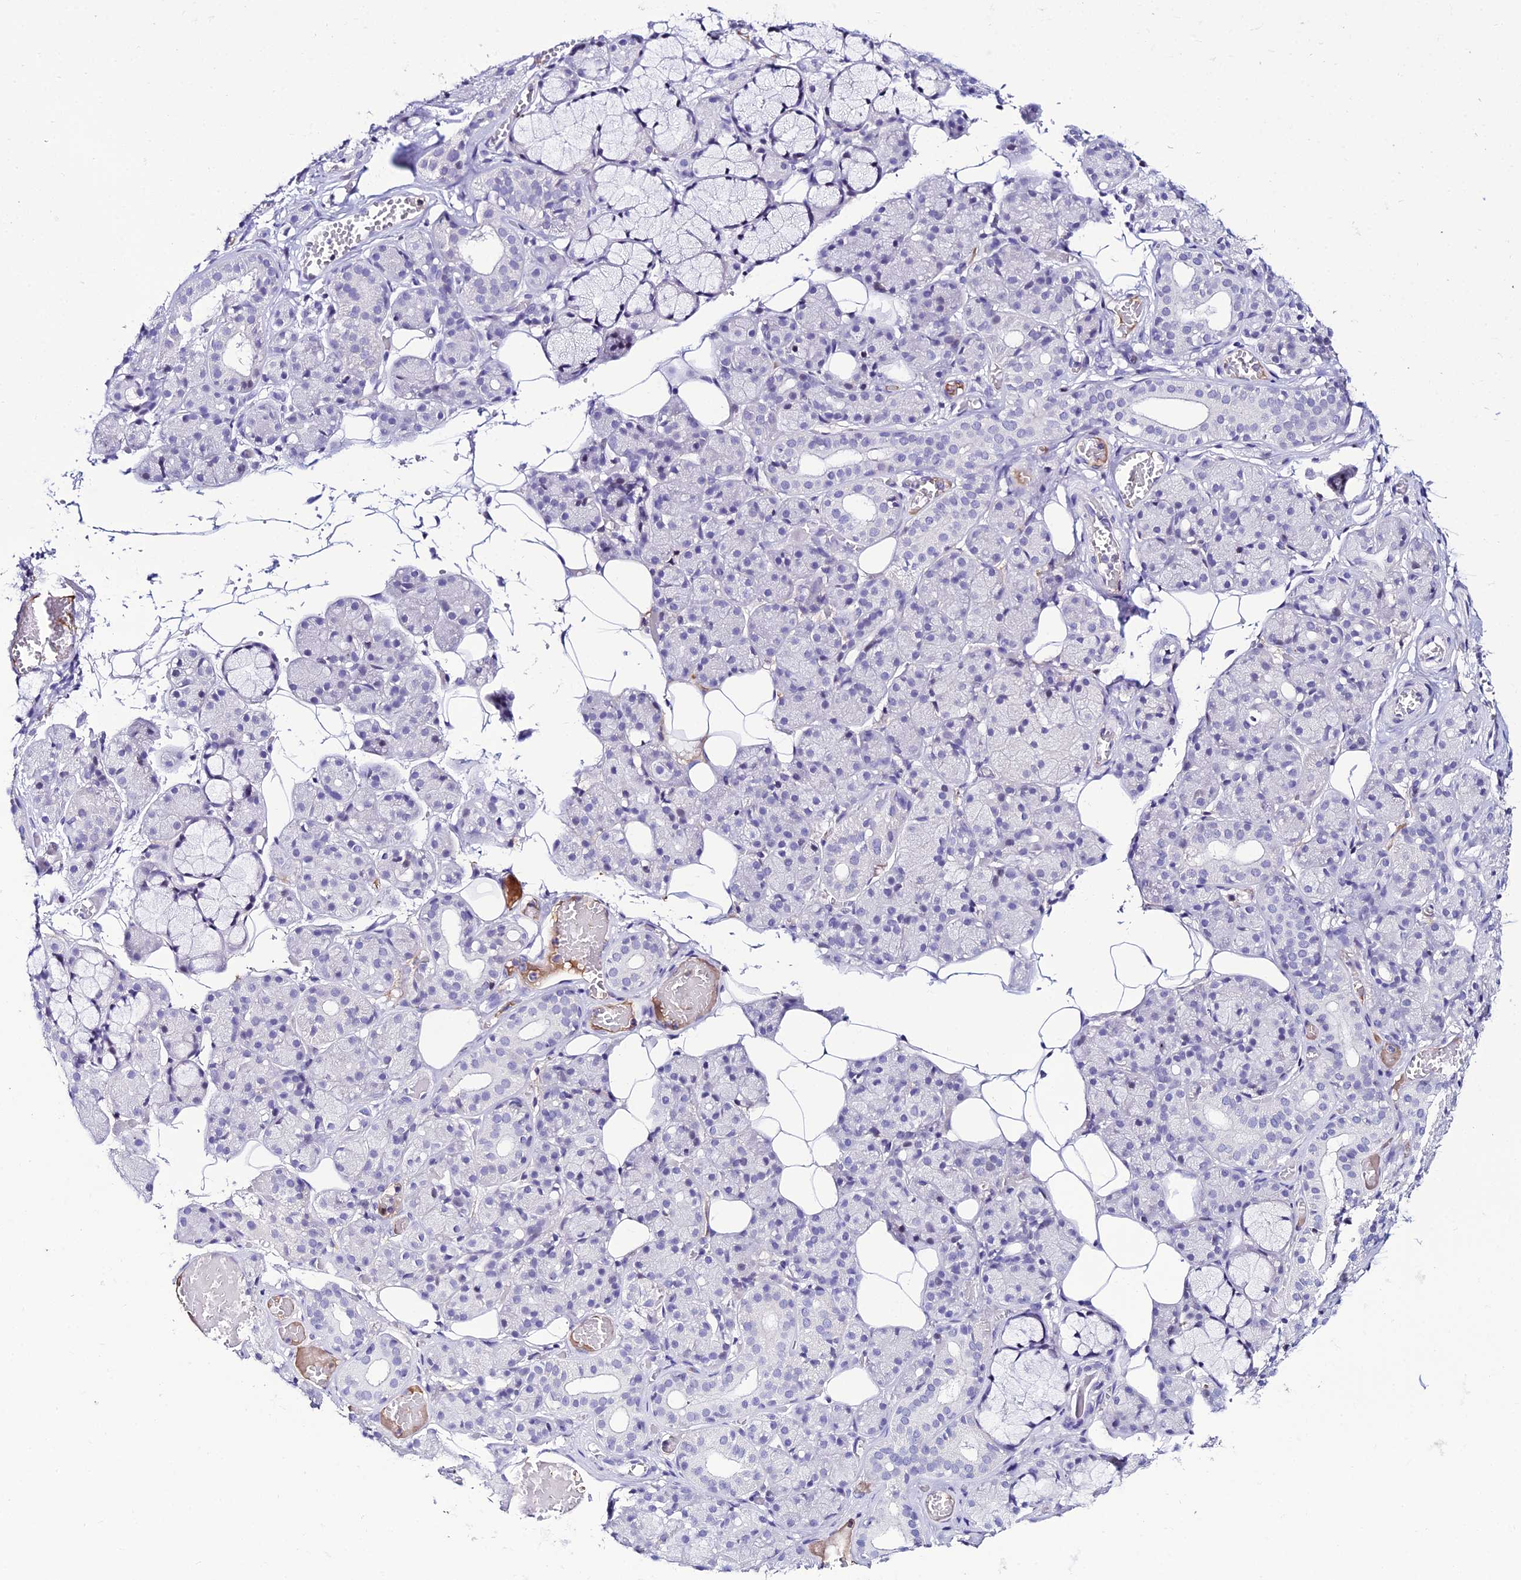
{"staining": {"intensity": "weak", "quantity": "<25%", "location": "cytoplasmic/membranous"}, "tissue": "salivary gland", "cell_type": "Glandular cells", "image_type": "normal", "snomed": [{"axis": "morphology", "description": "Normal tissue, NOS"}, {"axis": "topography", "description": "Salivary gland"}], "caption": "A high-resolution photomicrograph shows immunohistochemistry staining of unremarkable salivary gland, which displays no significant positivity in glandular cells. (Immunohistochemistry, brightfield microscopy, high magnification).", "gene": "DEFB132", "patient": {"sex": "male", "age": 63}}